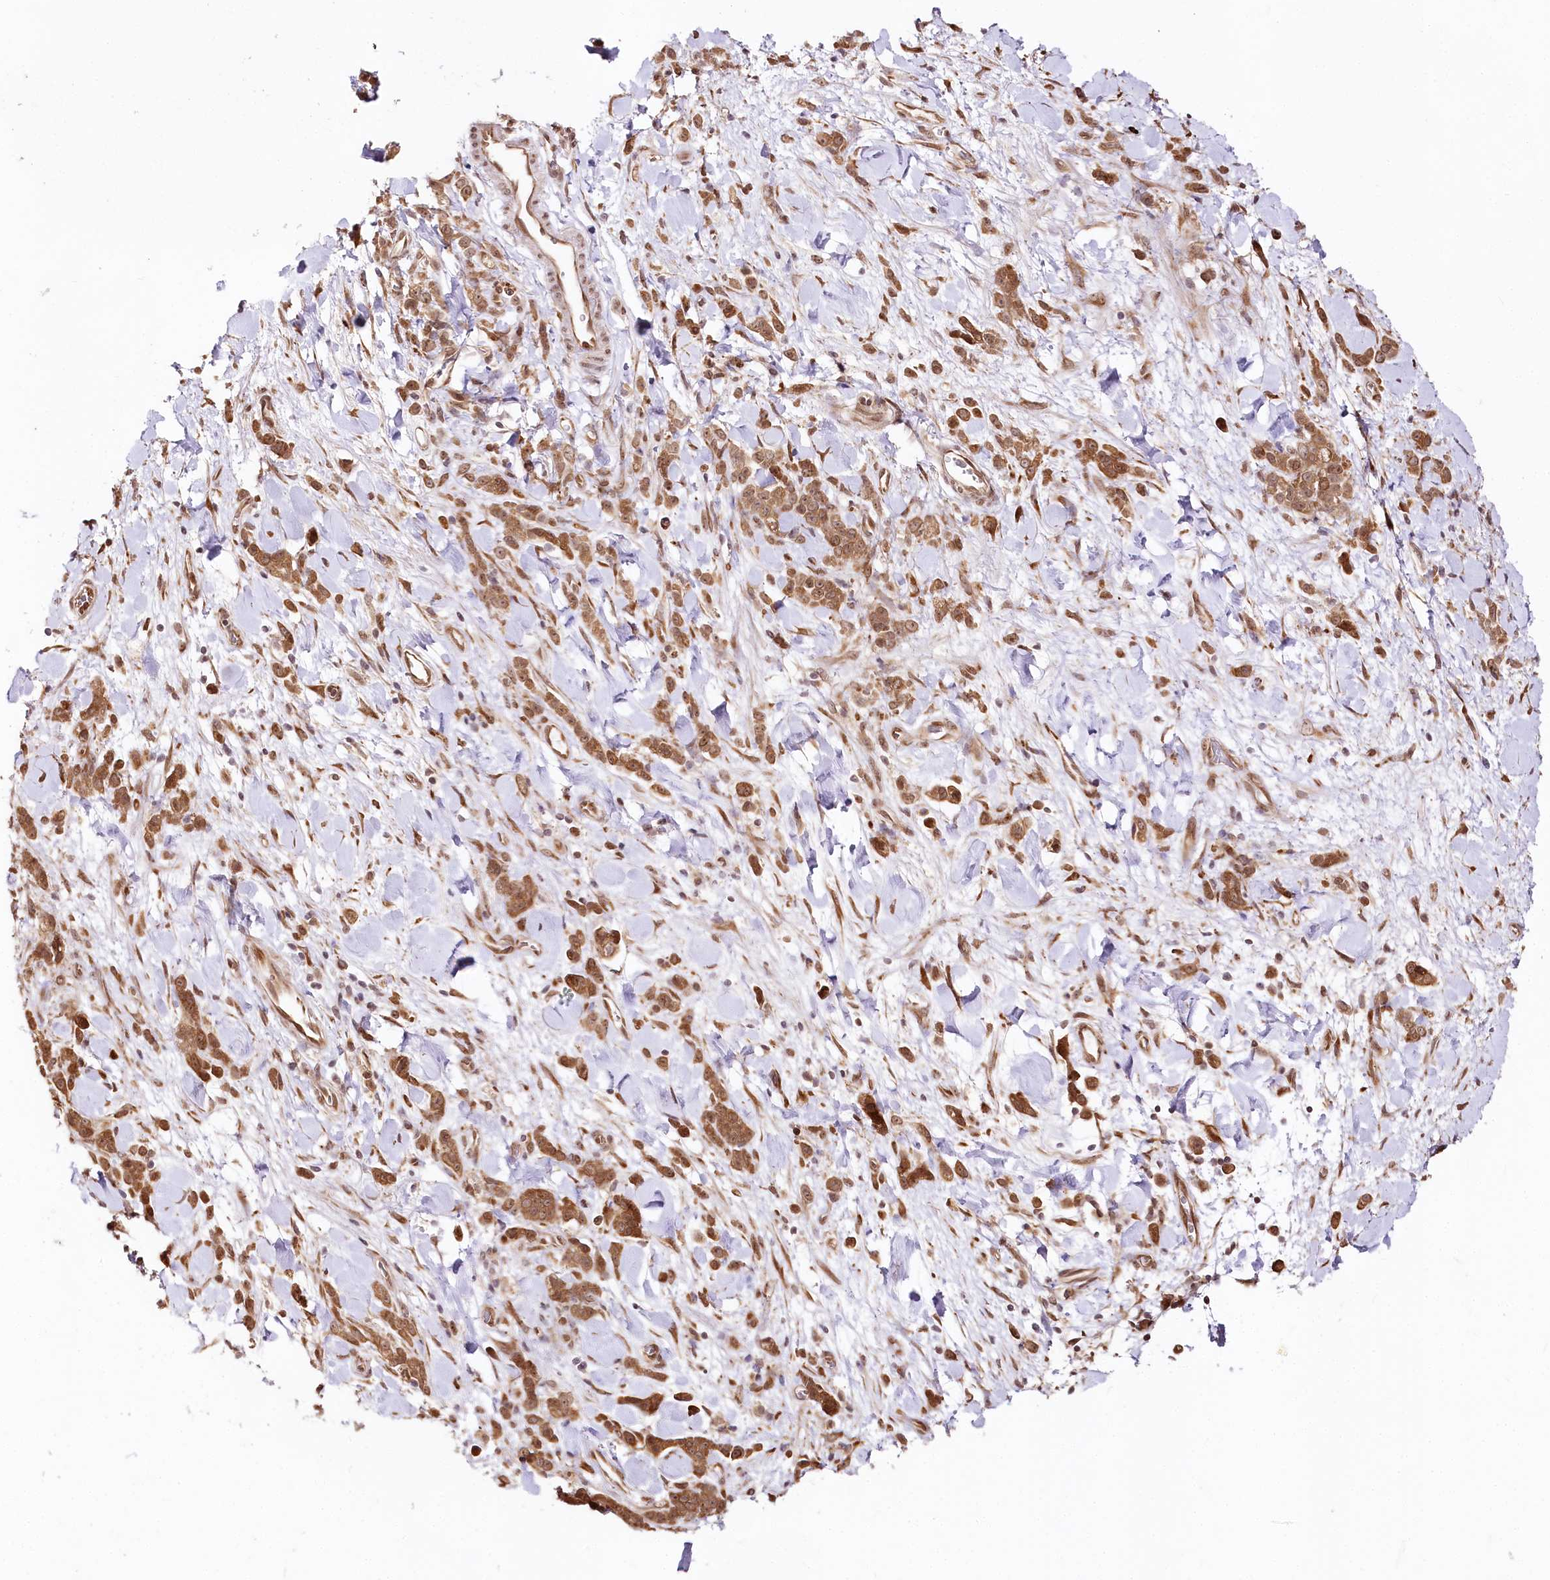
{"staining": {"intensity": "moderate", "quantity": ">75%", "location": "cytoplasmic/membranous,nuclear"}, "tissue": "stomach cancer", "cell_type": "Tumor cells", "image_type": "cancer", "snomed": [{"axis": "morphology", "description": "Normal tissue, NOS"}, {"axis": "morphology", "description": "Adenocarcinoma, NOS"}, {"axis": "topography", "description": "Stomach"}], "caption": "The photomicrograph displays staining of stomach cancer, revealing moderate cytoplasmic/membranous and nuclear protein expression (brown color) within tumor cells.", "gene": "ENSG00000144785", "patient": {"sex": "male", "age": 82}}